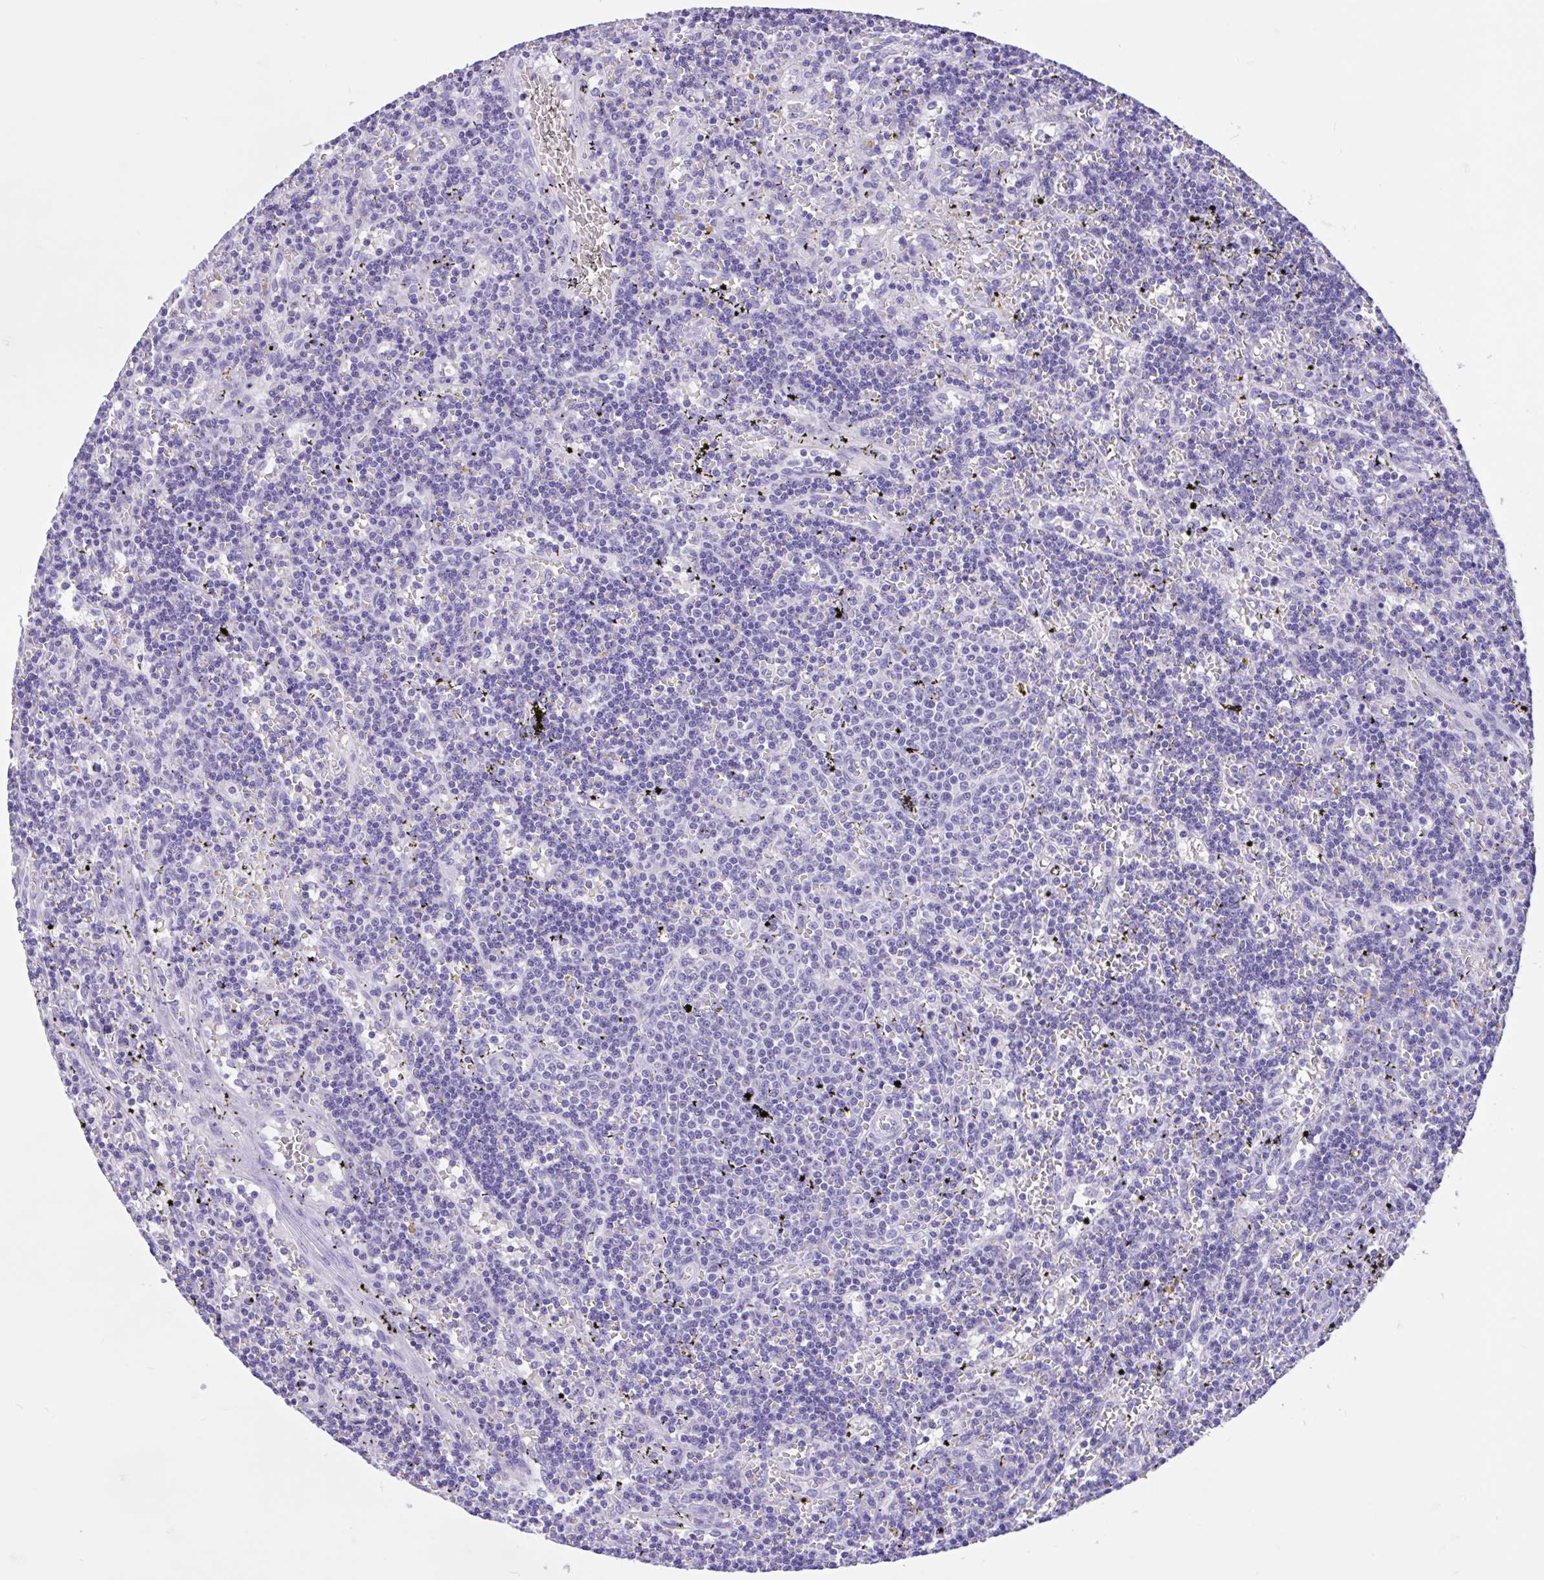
{"staining": {"intensity": "negative", "quantity": "none", "location": "none"}, "tissue": "lymphoma", "cell_type": "Tumor cells", "image_type": "cancer", "snomed": [{"axis": "morphology", "description": "Malignant lymphoma, non-Hodgkin's type, Low grade"}, {"axis": "topography", "description": "Spleen"}], "caption": "An immunohistochemistry photomicrograph of lymphoma is shown. There is no staining in tumor cells of lymphoma.", "gene": "ZNF319", "patient": {"sex": "male", "age": 60}}